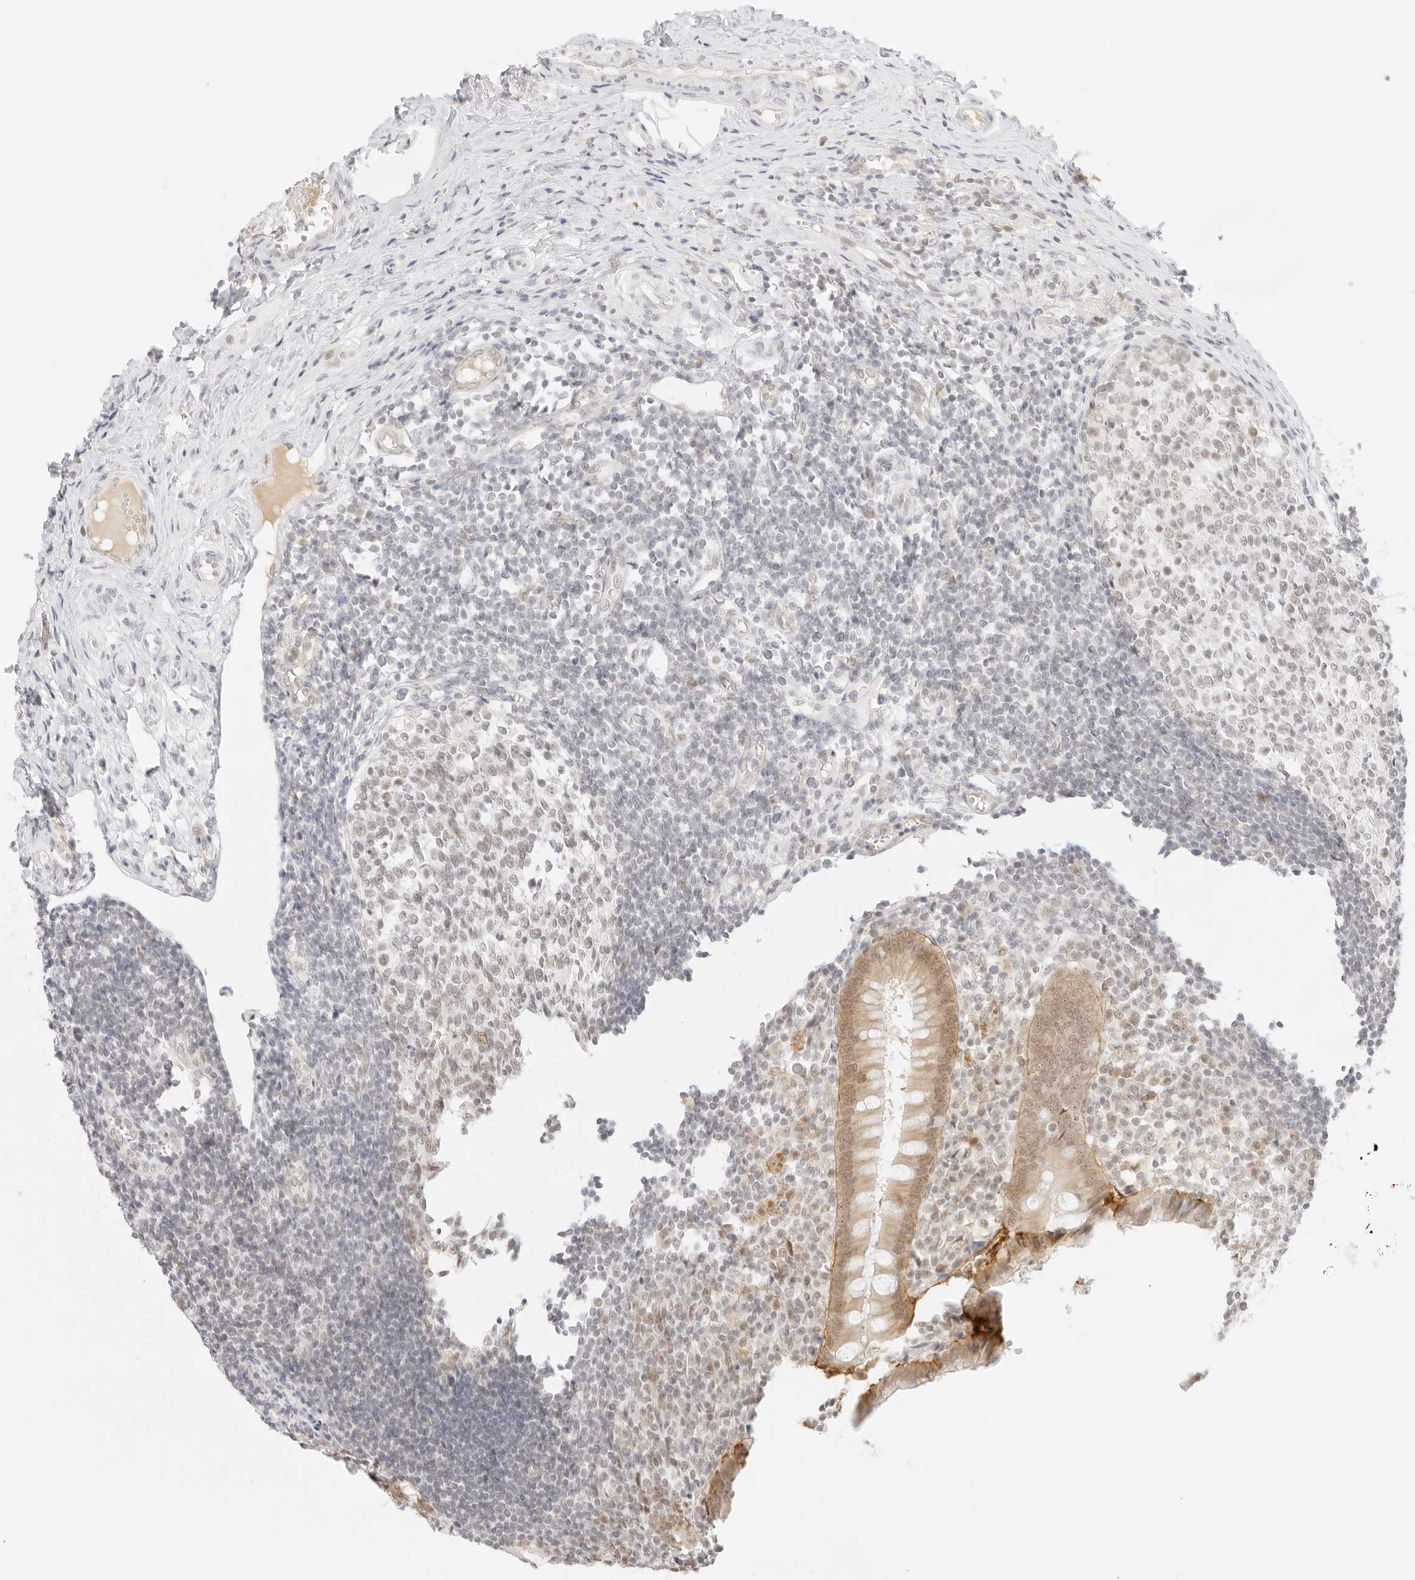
{"staining": {"intensity": "moderate", "quantity": ">75%", "location": "cytoplasmic/membranous,nuclear"}, "tissue": "appendix", "cell_type": "Glandular cells", "image_type": "normal", "snomed": [{"axis": "morphology", "description": "Normal tissue, NOS"}, {"axis": "topography", "description": "Appendix"}], "caption": "High-magnification brightfield microscopy of normal appendix stained with DAB (brown) and counterstained with hematoxylin (blue). glandular cells exhibit moderate cytoplasmic/membranous,nuclear expression is present in approximately>75% of cells.", "gene": "ITGA6", "patient": {"sex": "female", "age": 17}}